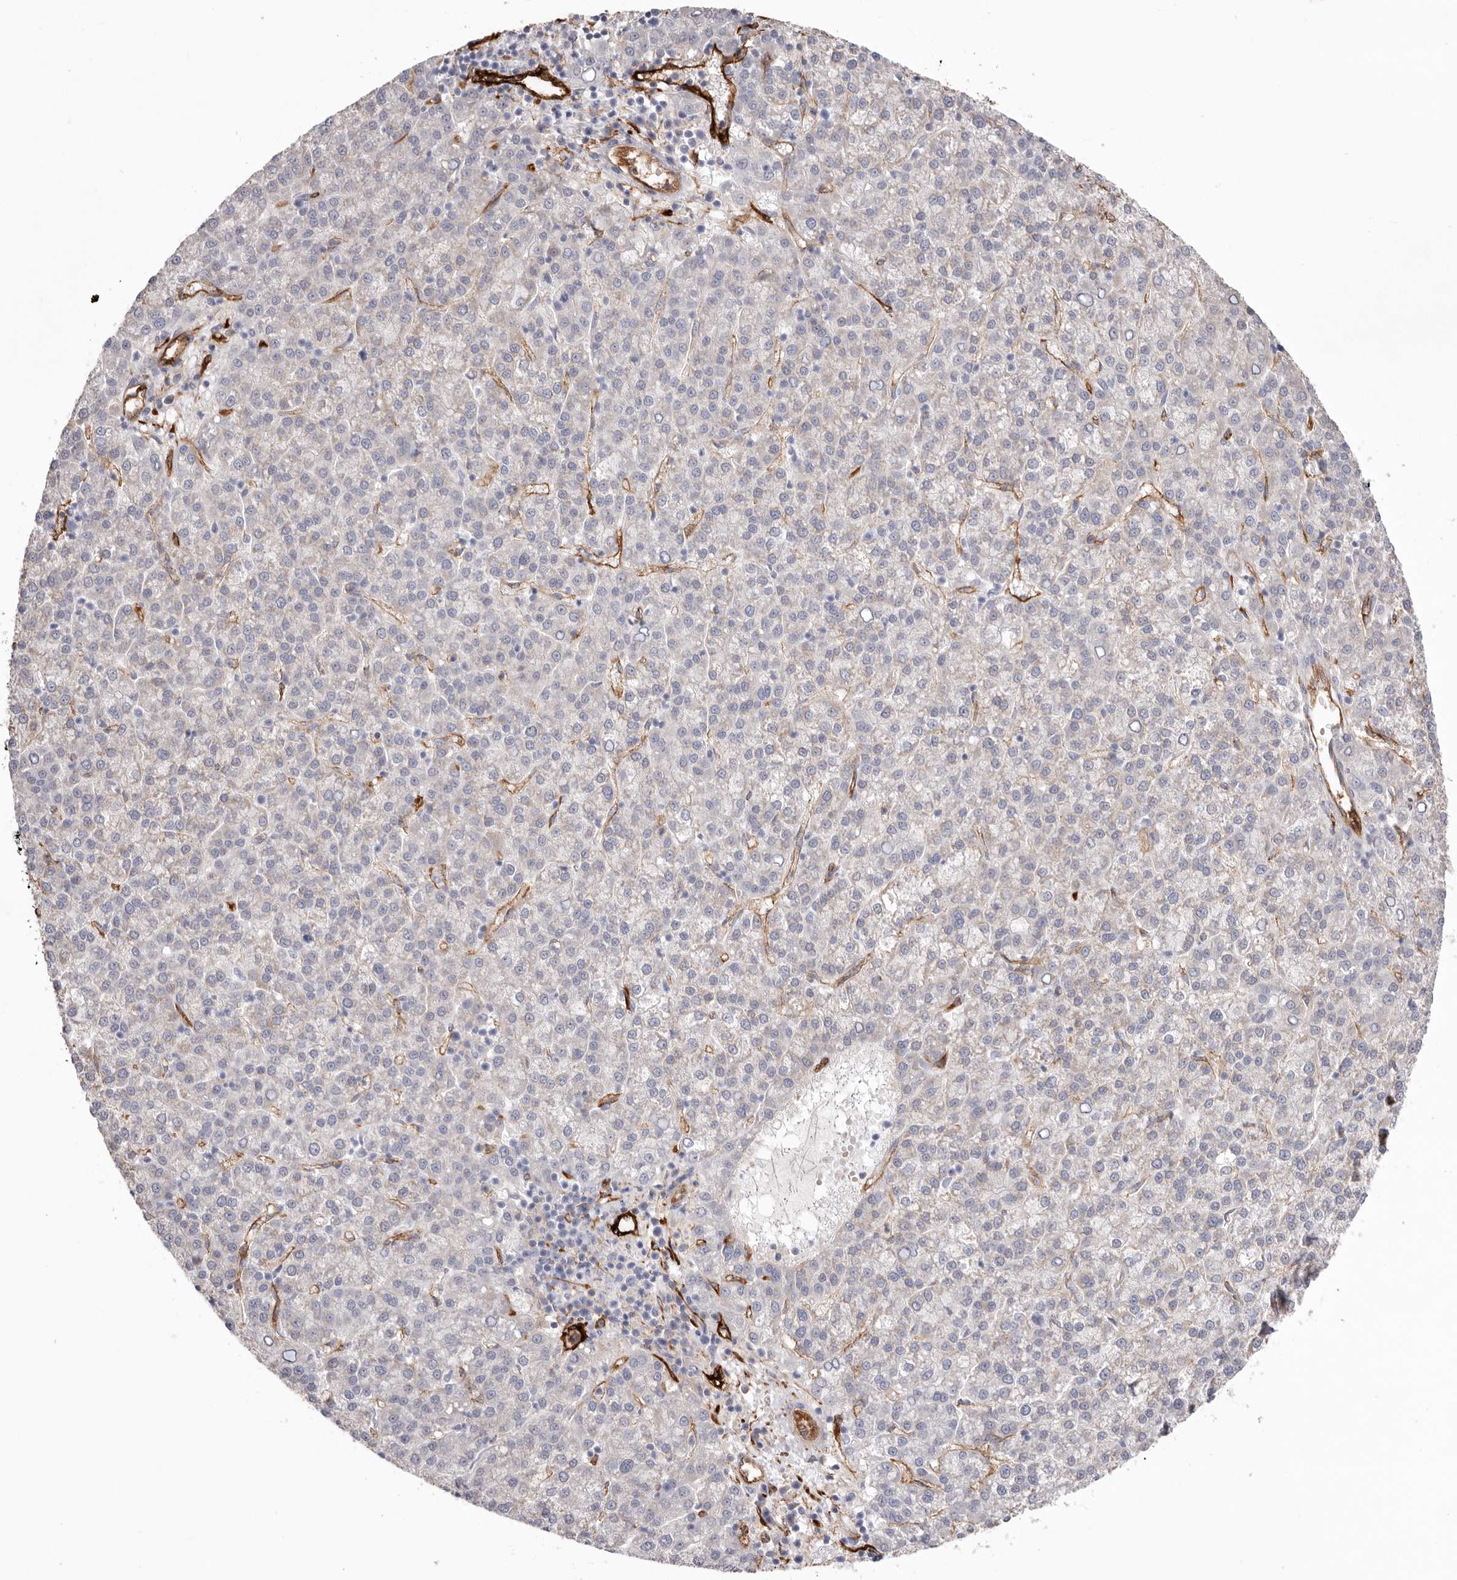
{"staining": {"intensity": "negative", "quantity": "none", "location": "none"}, "tissue": "liver cancer", "cell_type": "Tumor cells", "image_type": "cancer", "snomed": [{"axis": "morphology", "description": "Carcinoma, Hepatocellular, NOS"}, {"axis": "topography", "description": "Liver"}], "caption": "There is no significant positivity in tumor cells of liver cancer (hepatocellular carcinoma). (DAB (3,3'-diaminobenzidine) immunohistochemistry (IHC) visualized using brightfield microscopy, high magnification).", "gene": "LRRC66", "patient": {"sex": "female", "age": 58}}